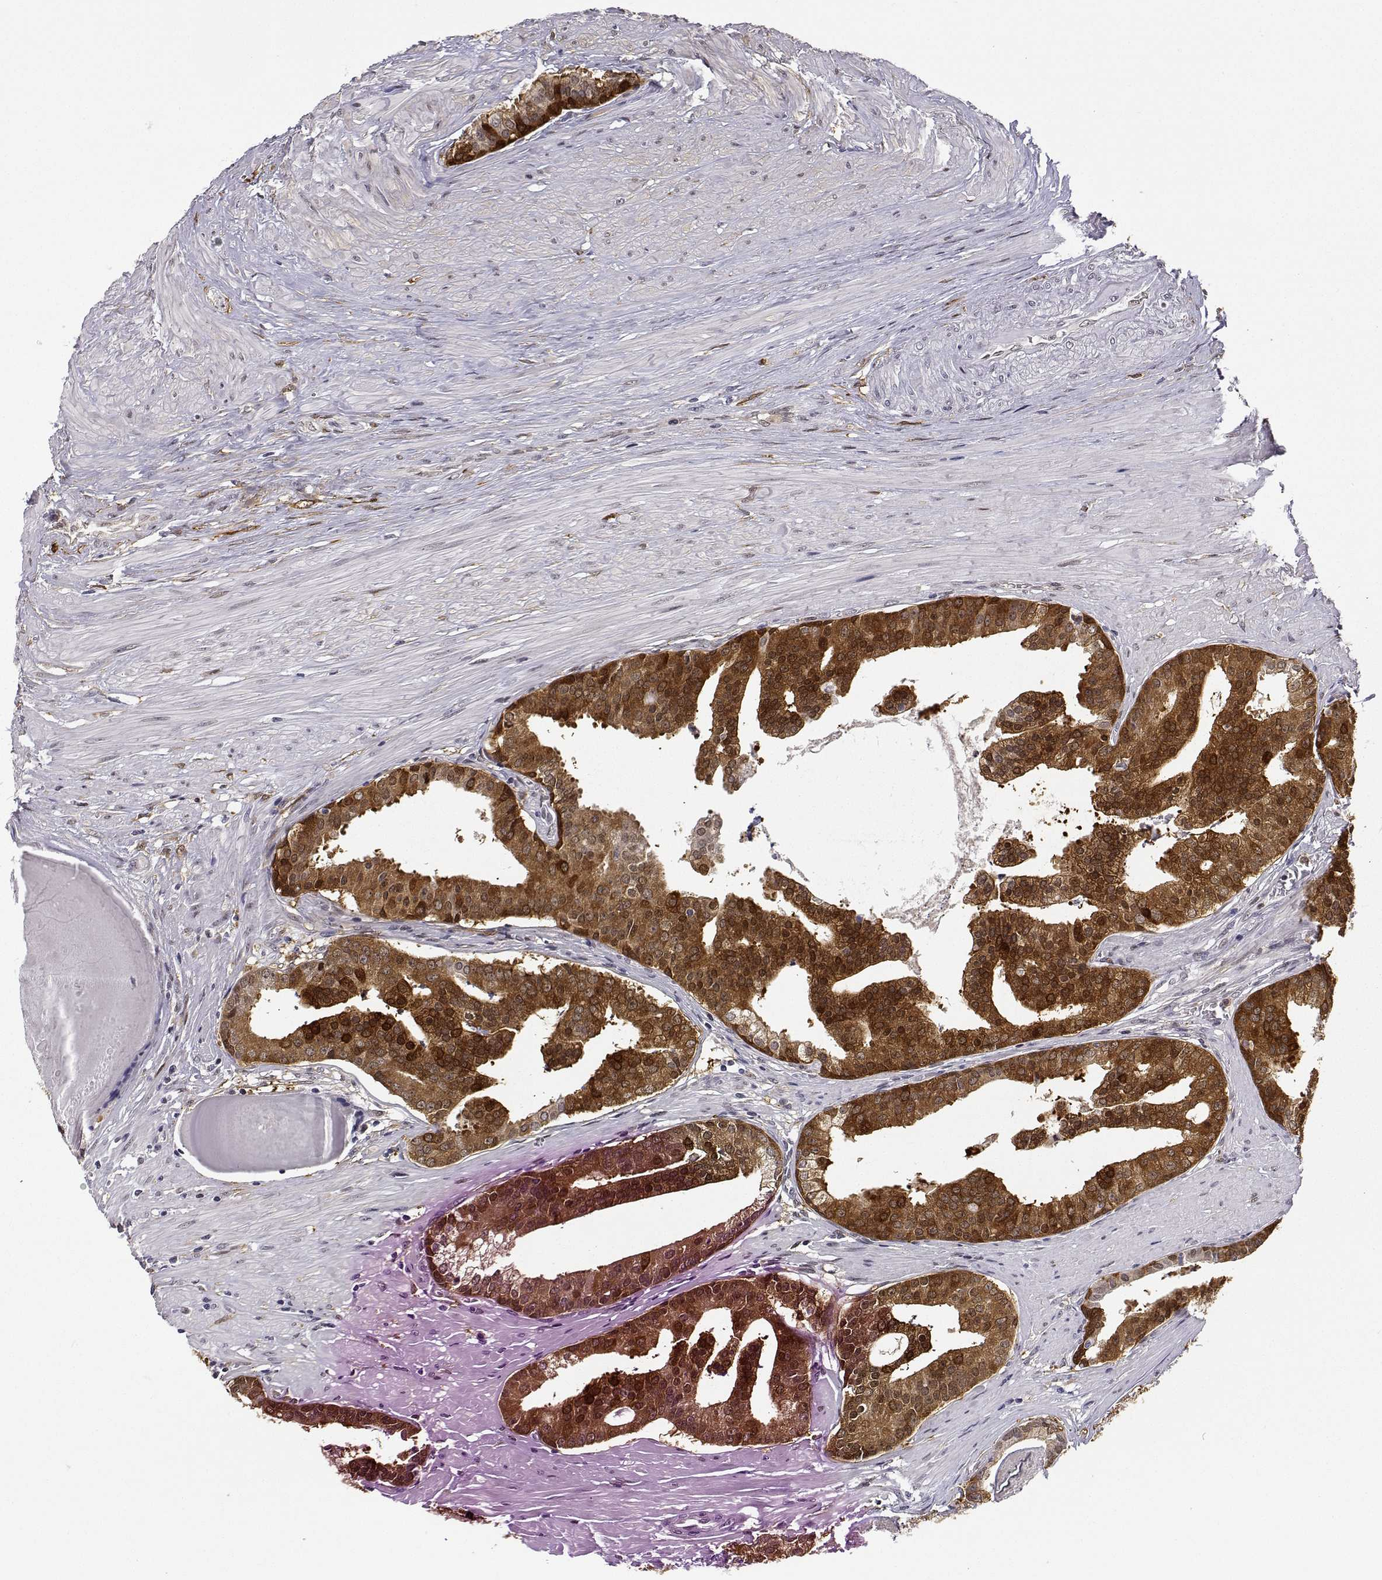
{"staining": {"intensity": "strong", "quantity": ">75%", "location": "cytoplasmic/membranous,nuclear"}, "tissue": "prostate cancer", "cell_type": "Tumor cells", "image_type": "cancer", "snomed": [{"axis": "morphology", "description": "Adenocarcinoma, NOS"}, {"axis": "topography", "description": "Prostate and seminal vesicle, NOS"}, {"axis": "topography", "description": "Prostate"}], "caption": "The histopathology image reveals staining of prostate cancer (adenocarcinoma), revealing strong cytoplasmic/membranous and nuclear protein positivity (brown color) within tumor cells.", "gene": "PHGDH", "patient": {"sex": "male", "age": 44}}